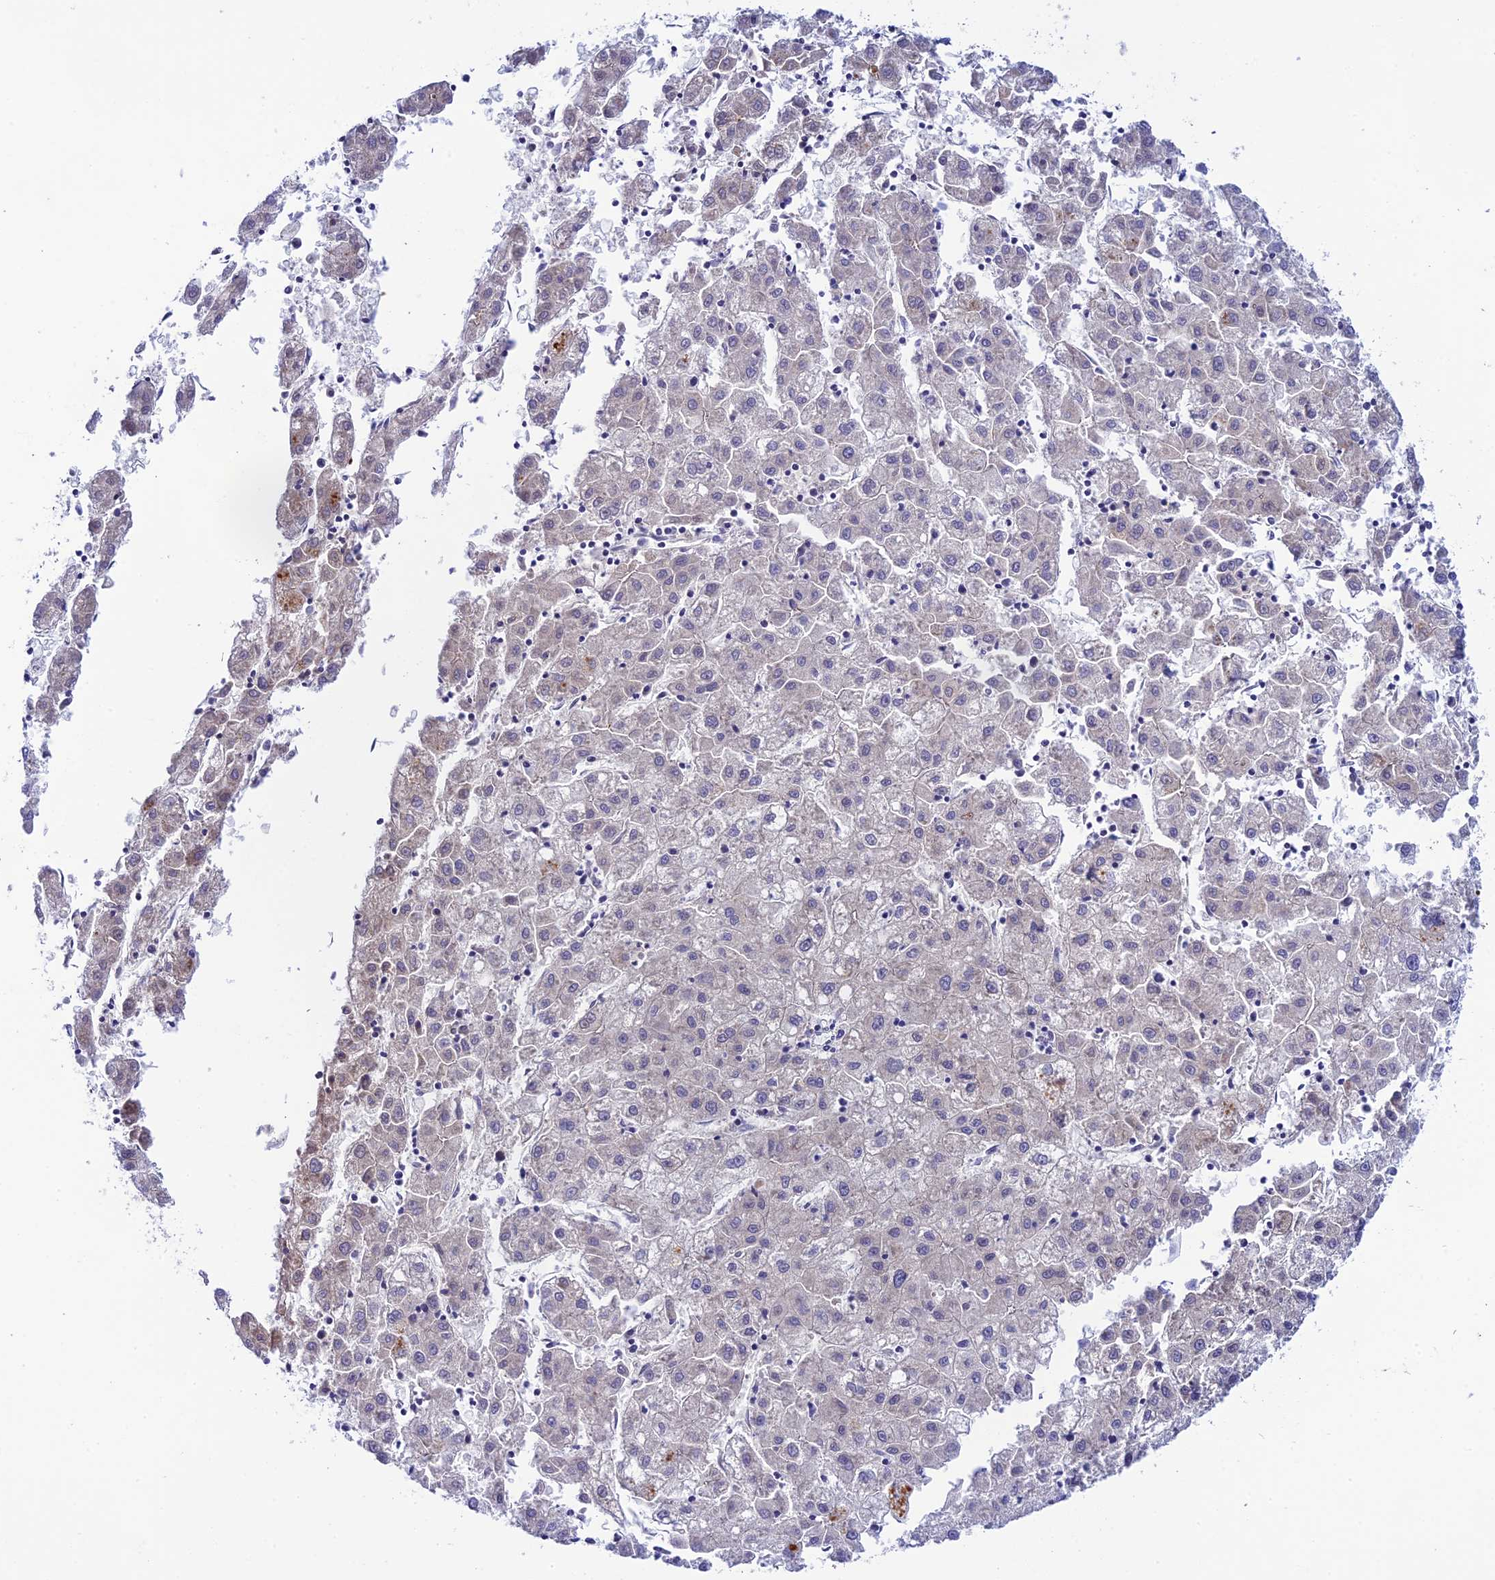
{"staining": {"intensity": "negative", "quantity": "none", "location": "none"}, "tissue": "liver cancer", "cell_type": "Tumor cells", "image_type": "cancer", "snomed": [{"axis": "morphology", "description": "Carcinoma, Hepatocellular, NOS"}, {"axis": "topography", "description": "Liver"}], "caption": "High magnification brightfield microscopy of liver cancer stained with DAB (3,3'-diaminobenzidine) (brown) and counterstained with hematoxylin (blue): tumor cells show no significant staining. Nuclei are stained in blue.", "gene": "RASGEF1B", "patient": {"sex": "male", "age": 72}}